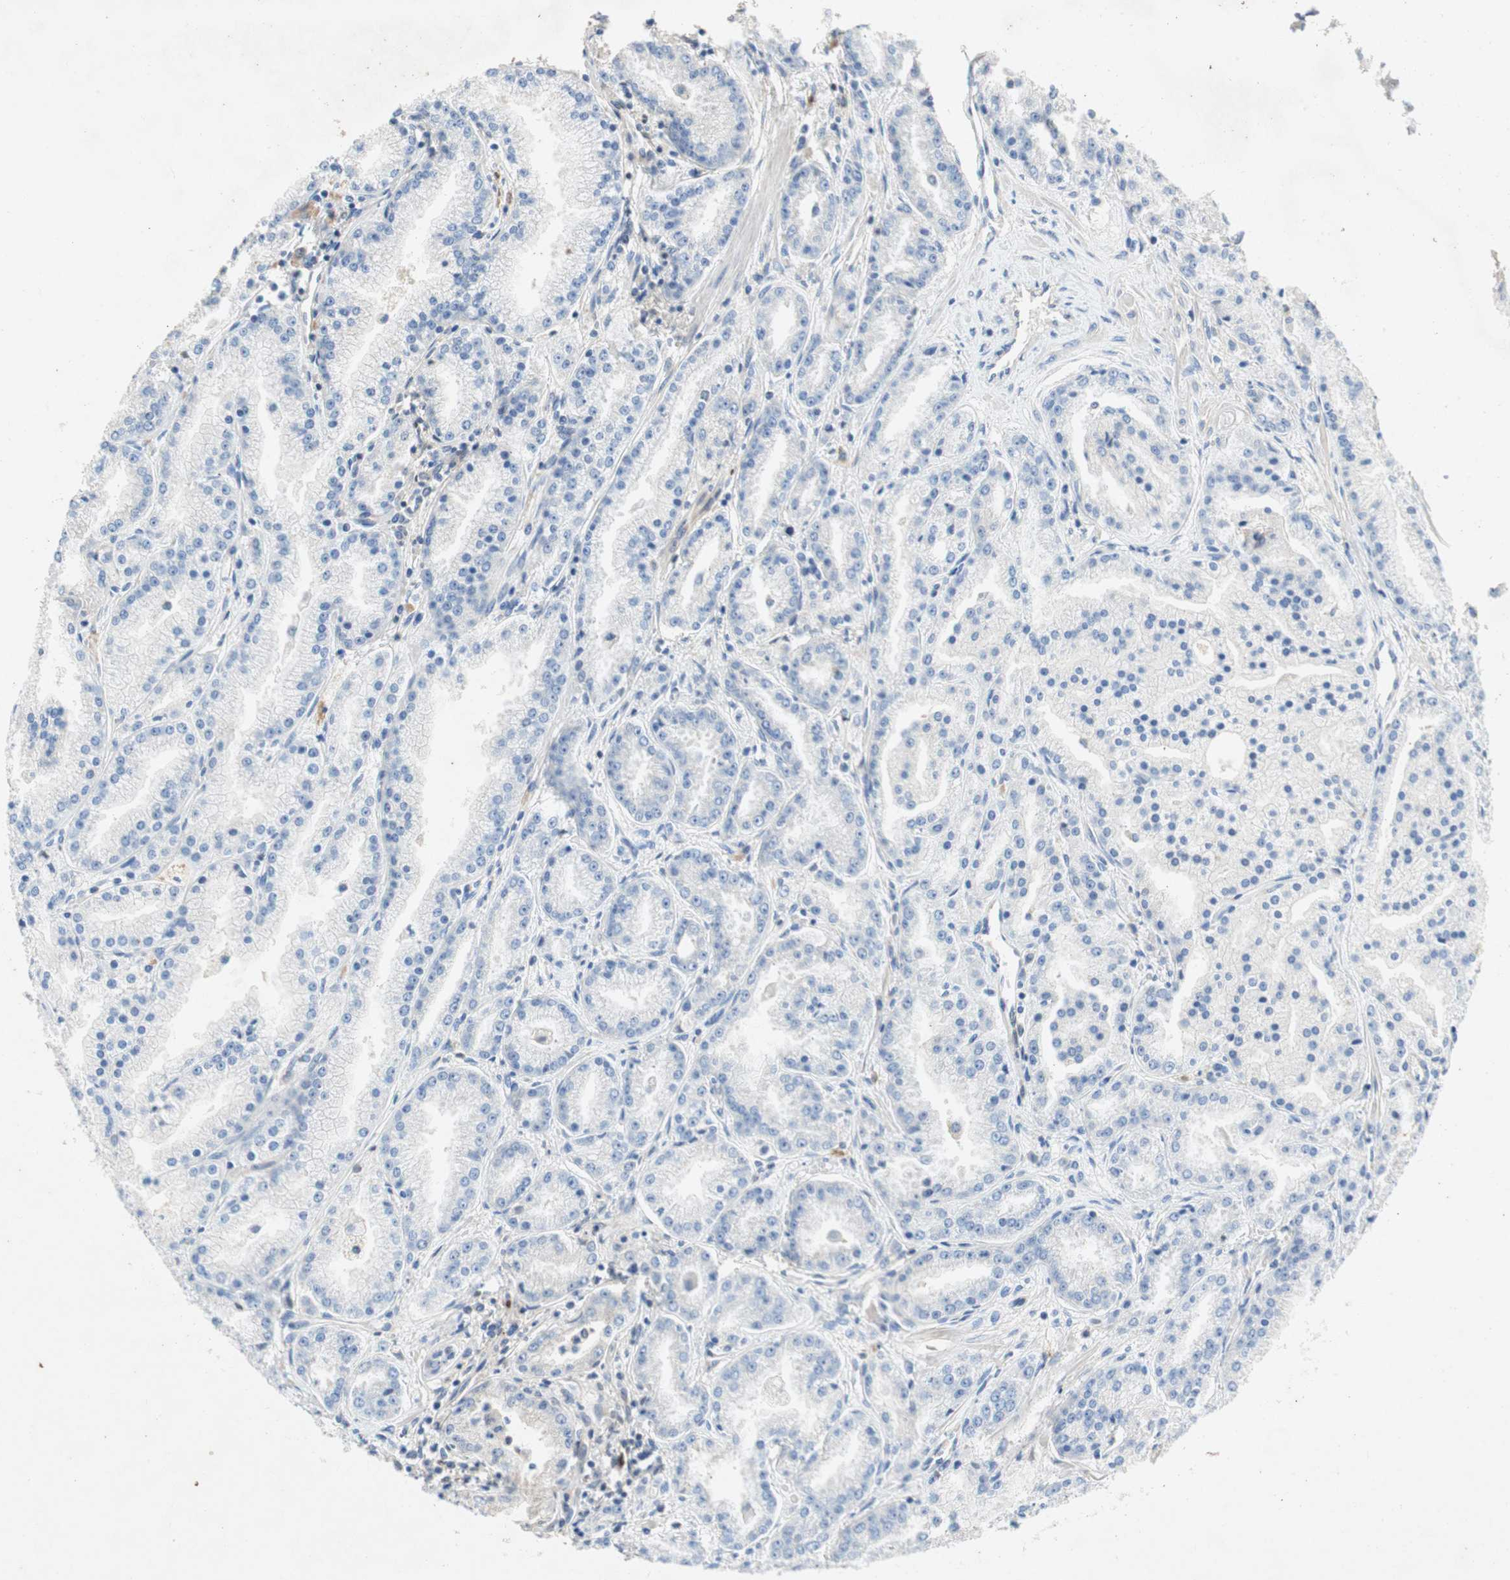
{"staining": {"intensity": "negative", "quantity": "none", "location": "none"}, "tissue": "prostate cancer", "cell_type": "Tumor cells", "image_type": "cancer", "snomed": [{"axis": "morphology", "description": "Adenocarcinoma, High grade"}, {"axis": "topography", "description": "Prostate"}], "caption": "The immunohistochemistry (IHC) photomicrograph has no significant positivity in tumor cells of prostate high-grade adenocarcinoma tissue.", "gene": "RELB", "patient": {"sex": "male", "age": 61}}